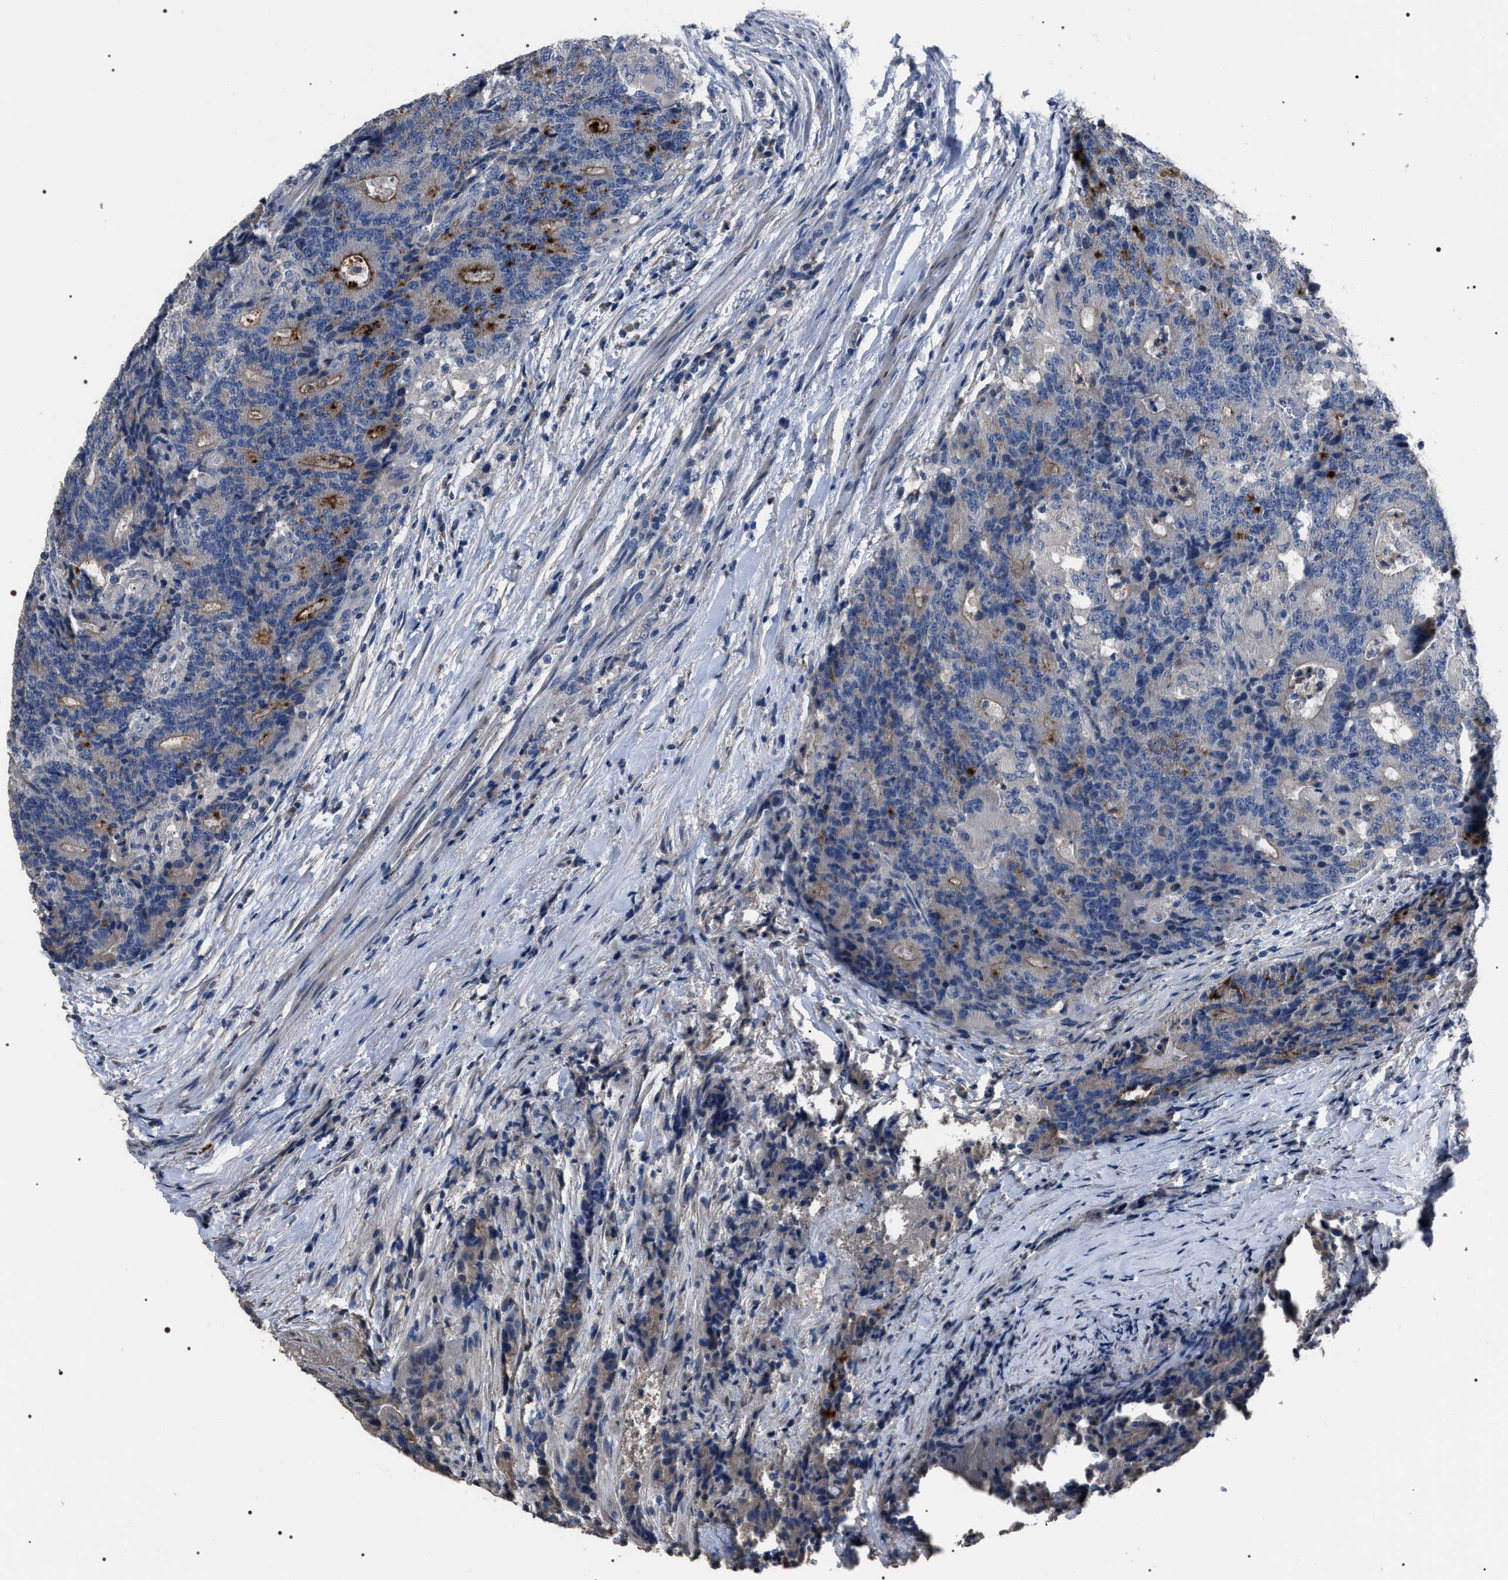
{"staining": {"intensity": "negative", "quantity": "none", "location": "none"}, "tissue": "colorectal cancer", "cell_type": "Tumor cells", "image_type": "cancer", "snomed": [{"axis": "morphology", "description": "Normal tissue, NOS"}, {"axis": "morphology", "description": "Adenocarcinoma, NOS"}, {"axis": "topography", "description": "Colon"}], "caption": "Tumor cells are negative for brown protein staining in adenocarcinoma (colorectal).", "gene": "TRIM54", "patient": {"sex": "female", "age": 75}}